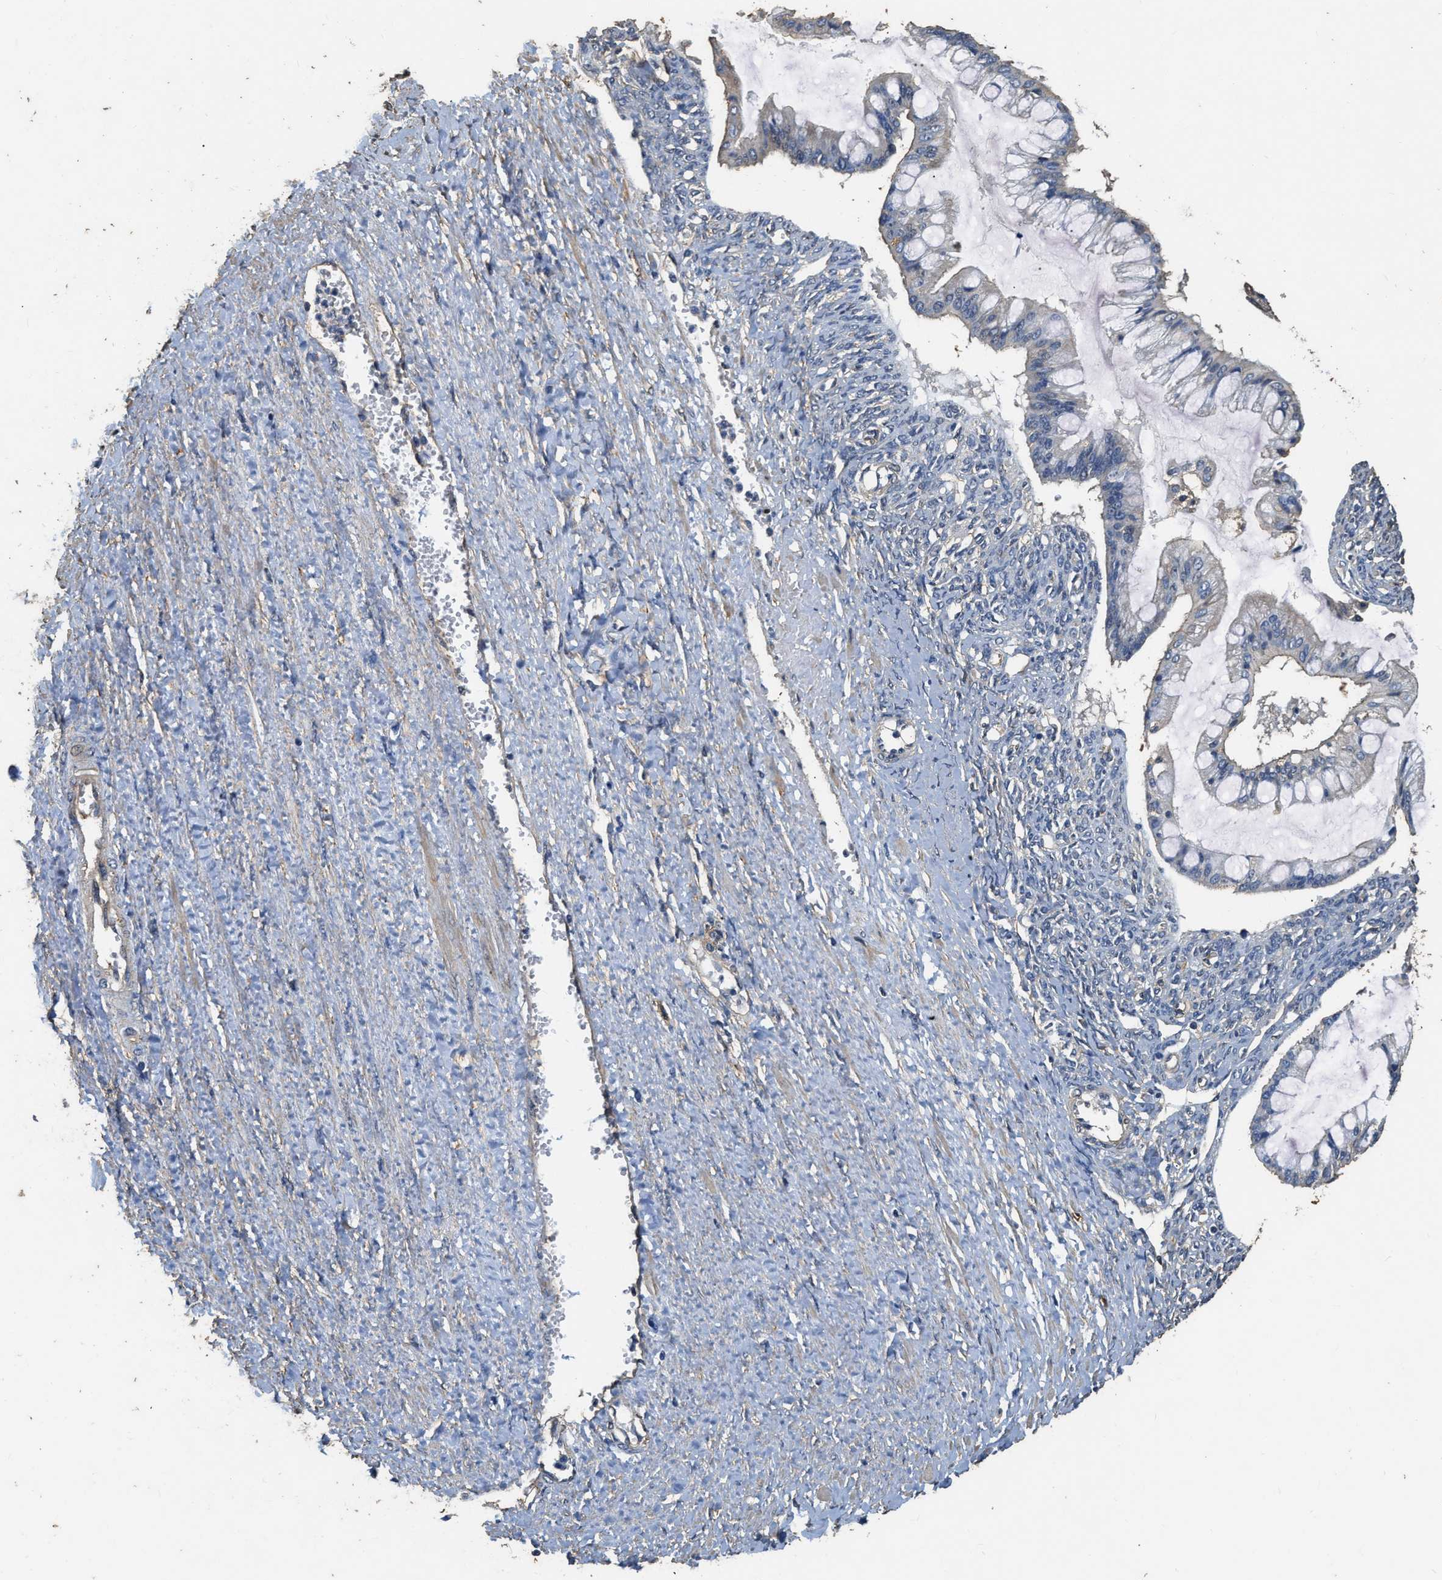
{"staining": {"intensity": "negative", "quantity": "none", "location": "none"}, "tissue": "ovarian cancer", "cell_type": "Tumor cells", "image_type": "cancer", "snomed": [{"axis": "morphology", "description": "Cystadenocarcinoma, mucinous, NOS"}, {"axis": "topography", "description": "Ovary"}], "caption": "The IHC image has no significant staining in tumor cells of ovarian mucinous cystadenocarcinoma tissue.", "gene": "MIB1", "patient": {"sex": "female", "age": 73}}